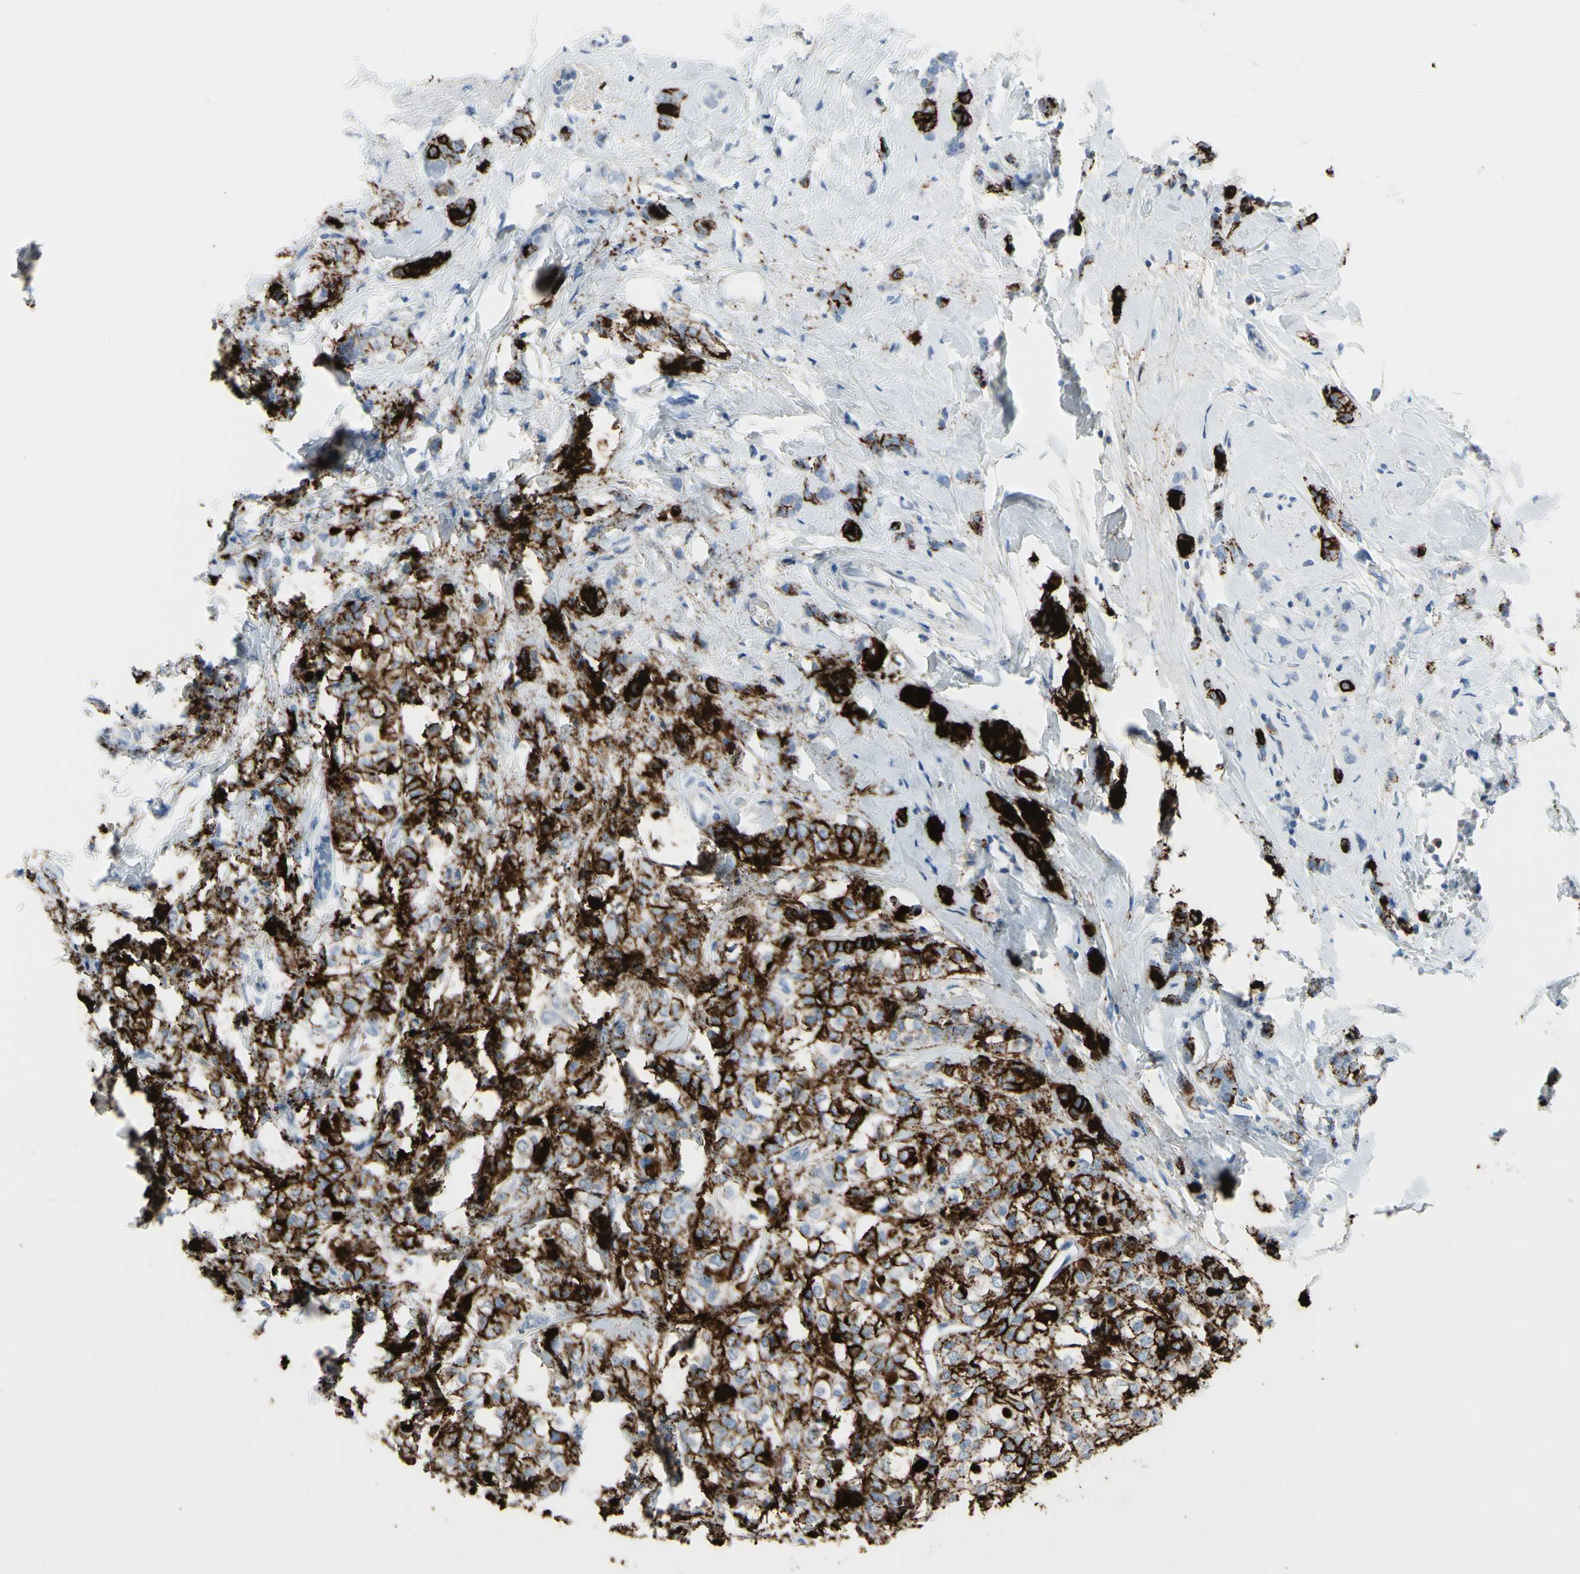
{"staining": {"intensity": "strong", "quantity": ">75%", "location": "cytoplasmic/membranous"}, "tissue": "breast cancer", "cell_type": "Tumor cells", "image_type": "cancer", "snomed": [{"axis": "morphology", "description": "Lobular carcinoma"}, {"axis": "topography", "description": "Breast"}], "caption": "An immunohistochemistry photomicrograph of neoplastic tissue is shown. Protein staining in brown shows strong cytoplasmic/membranous positivity in breast cancer within tumor cells.", "gene": "MUC5B", "patient": {"sex": "female", "age": 60}}